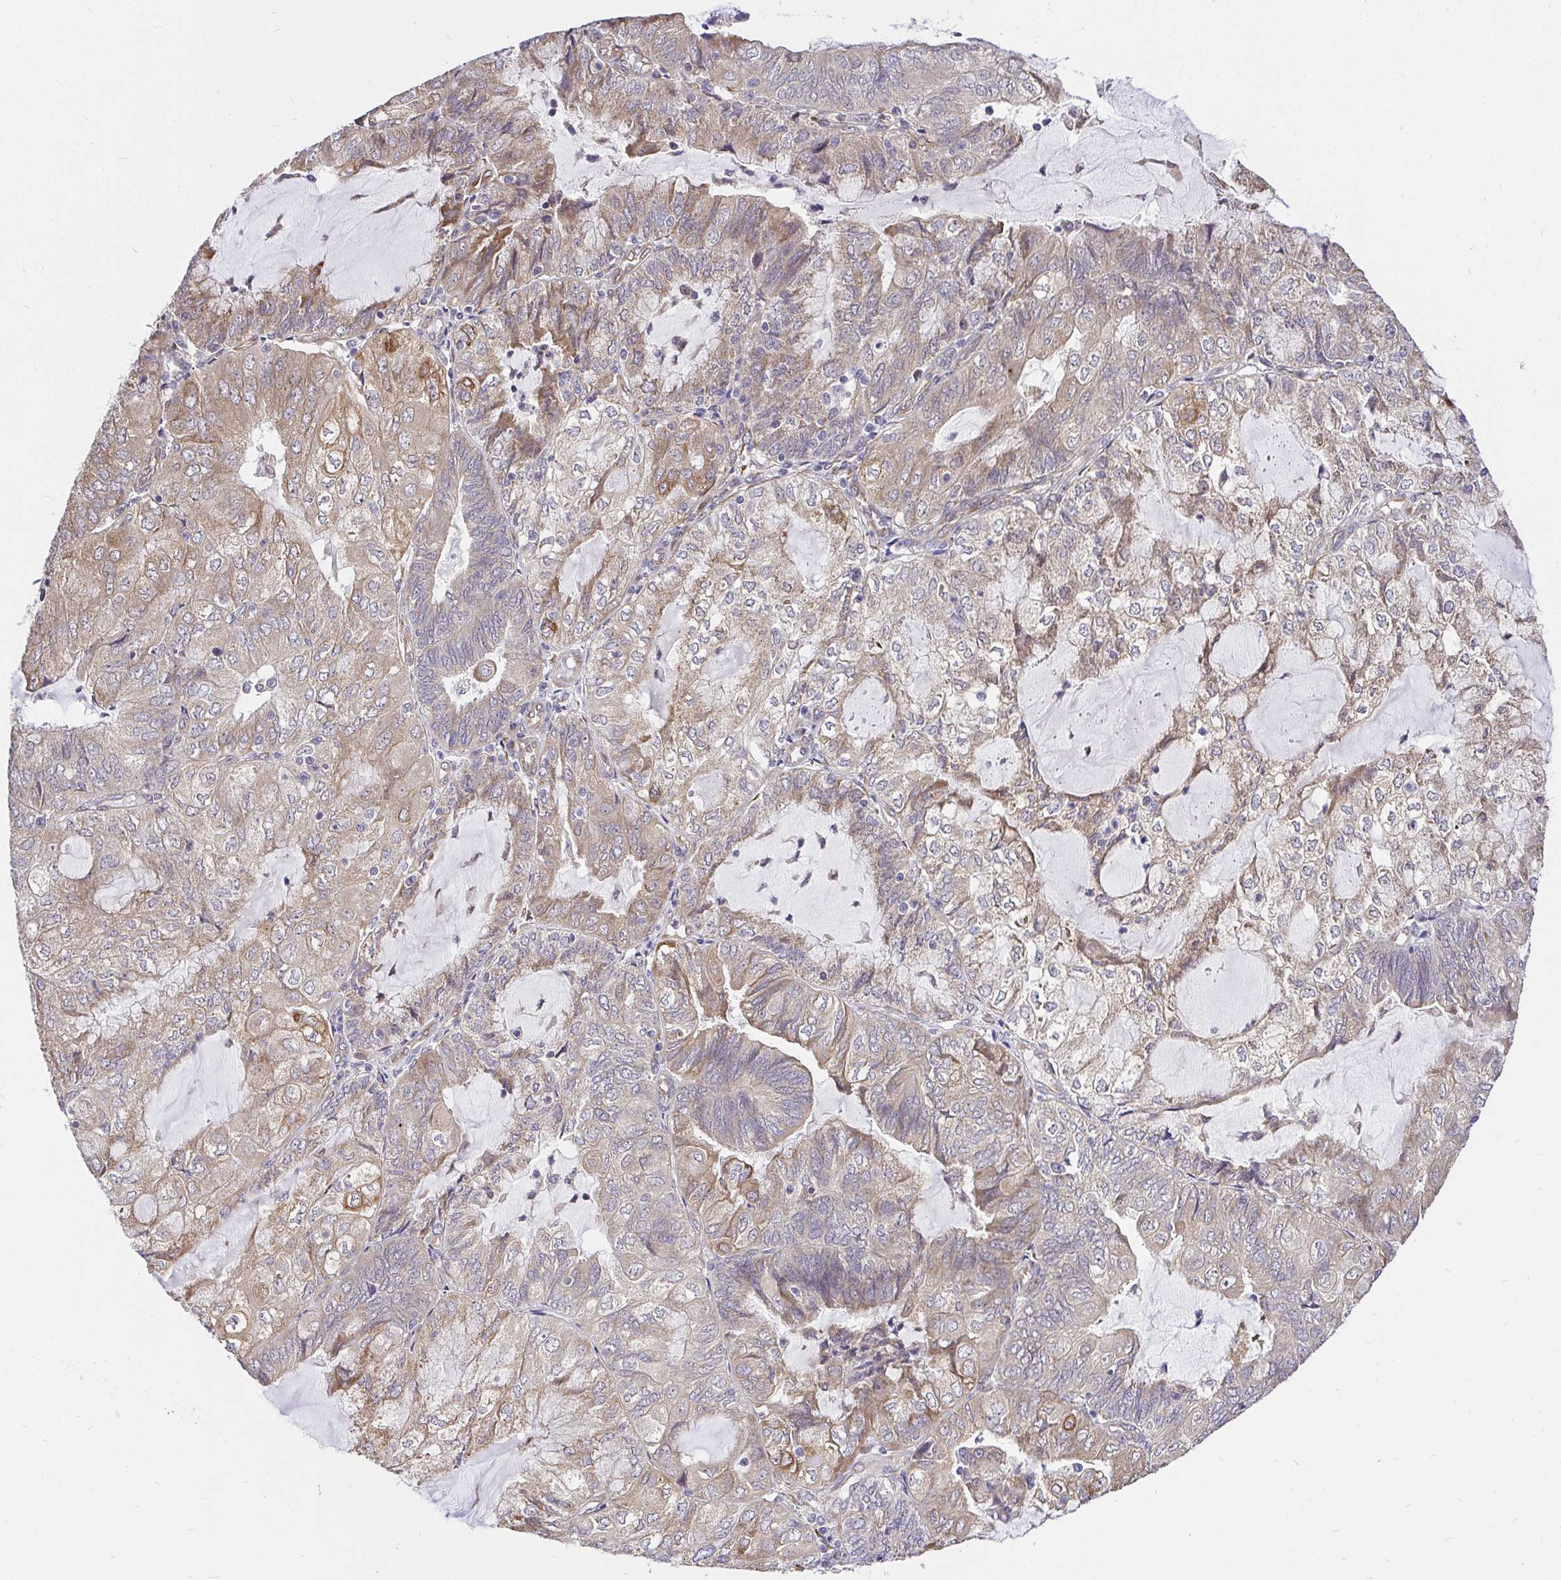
{"staining": {"intensity": "weak", "quantity": "25%-75%", "location": "cytoplasmic/membranous"}, "tissue": "endometrial cancer", "cell_type": "Tumor cells", "image_type": "cancer", "snomed": [{"axis": "morphology", "description": "Adenocarcinoma, NOS"}, {"axis": "topography", "description": "Endometrium"}], "caption": "A brown stain highlights weak cytoplasmic/membranous positivity of a protein in adenocarcinoma (endometrial) tumor cells. The staining was performed using DAB, with brown indicating positive protein expression. Nuclei are stained blue with hematoxylin.", "gene": "CCDC122", "patient": {"sex": "female", "age": 81}}